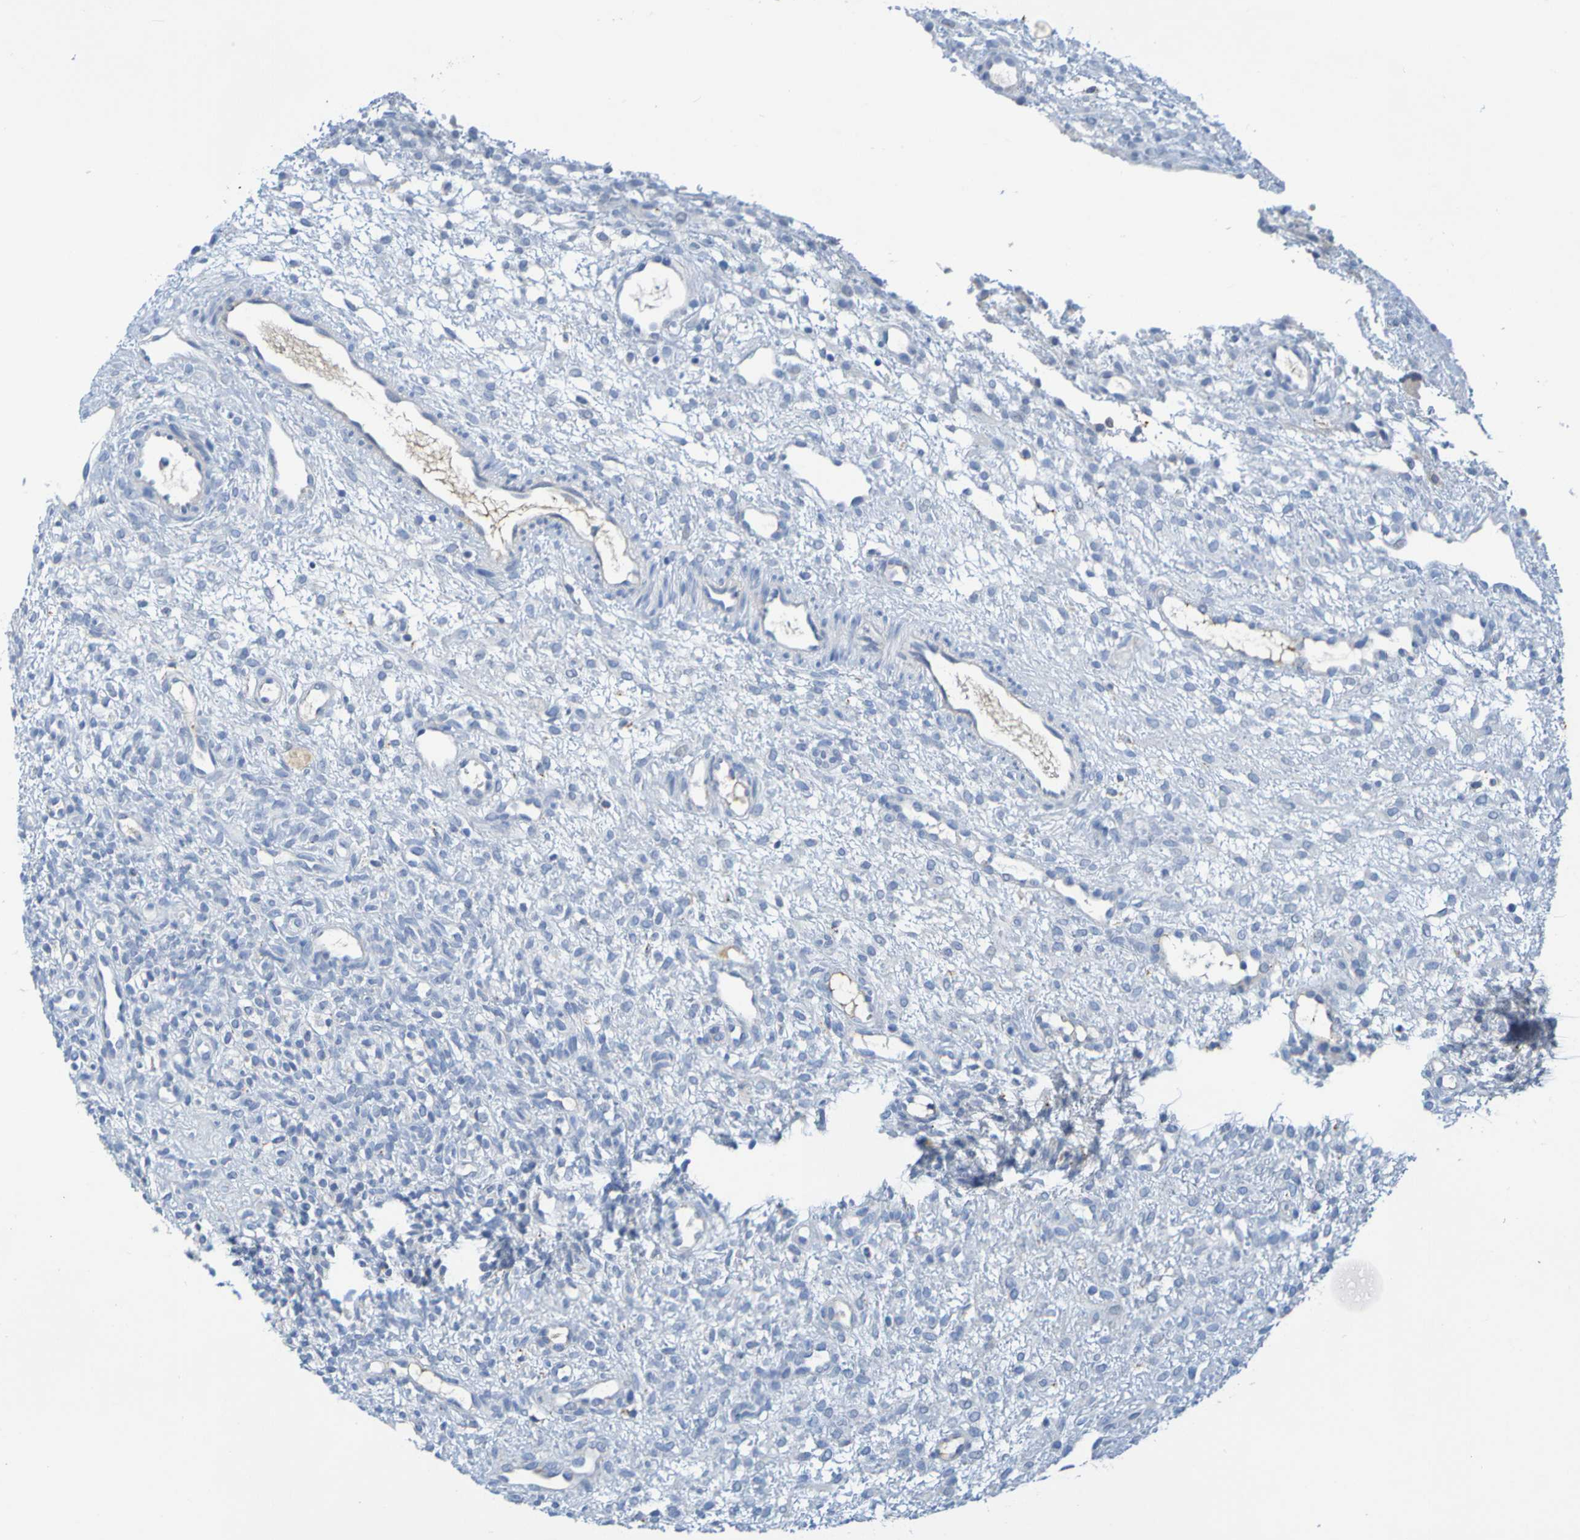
{"staining": {"intensity": "moderate", "quantity": ">75%", "location": "cytoplasmic/membranous"}, "tissue": "ovary", "cell_type": "Follicle cells", "image_type": "normal", "snomed": [{"axis": "morphology", "description": "Normal tissue, NOS"}, {"axis": "morphology", "description": "Cyst, NOS"}, {"axis": "topography", "description": "Ovary"}], "caption": "IHC histopathology image of benign ovary: human ovary stained using immunohistochemistry displays medium levels of moderate protein expression localized specifically in the cytoplasmic/membranous of follicle cells, appearing as a cytoplasmic/membranous brown color.", "gene": "IL10", "patient": {"sex": "female", "age": 18}}